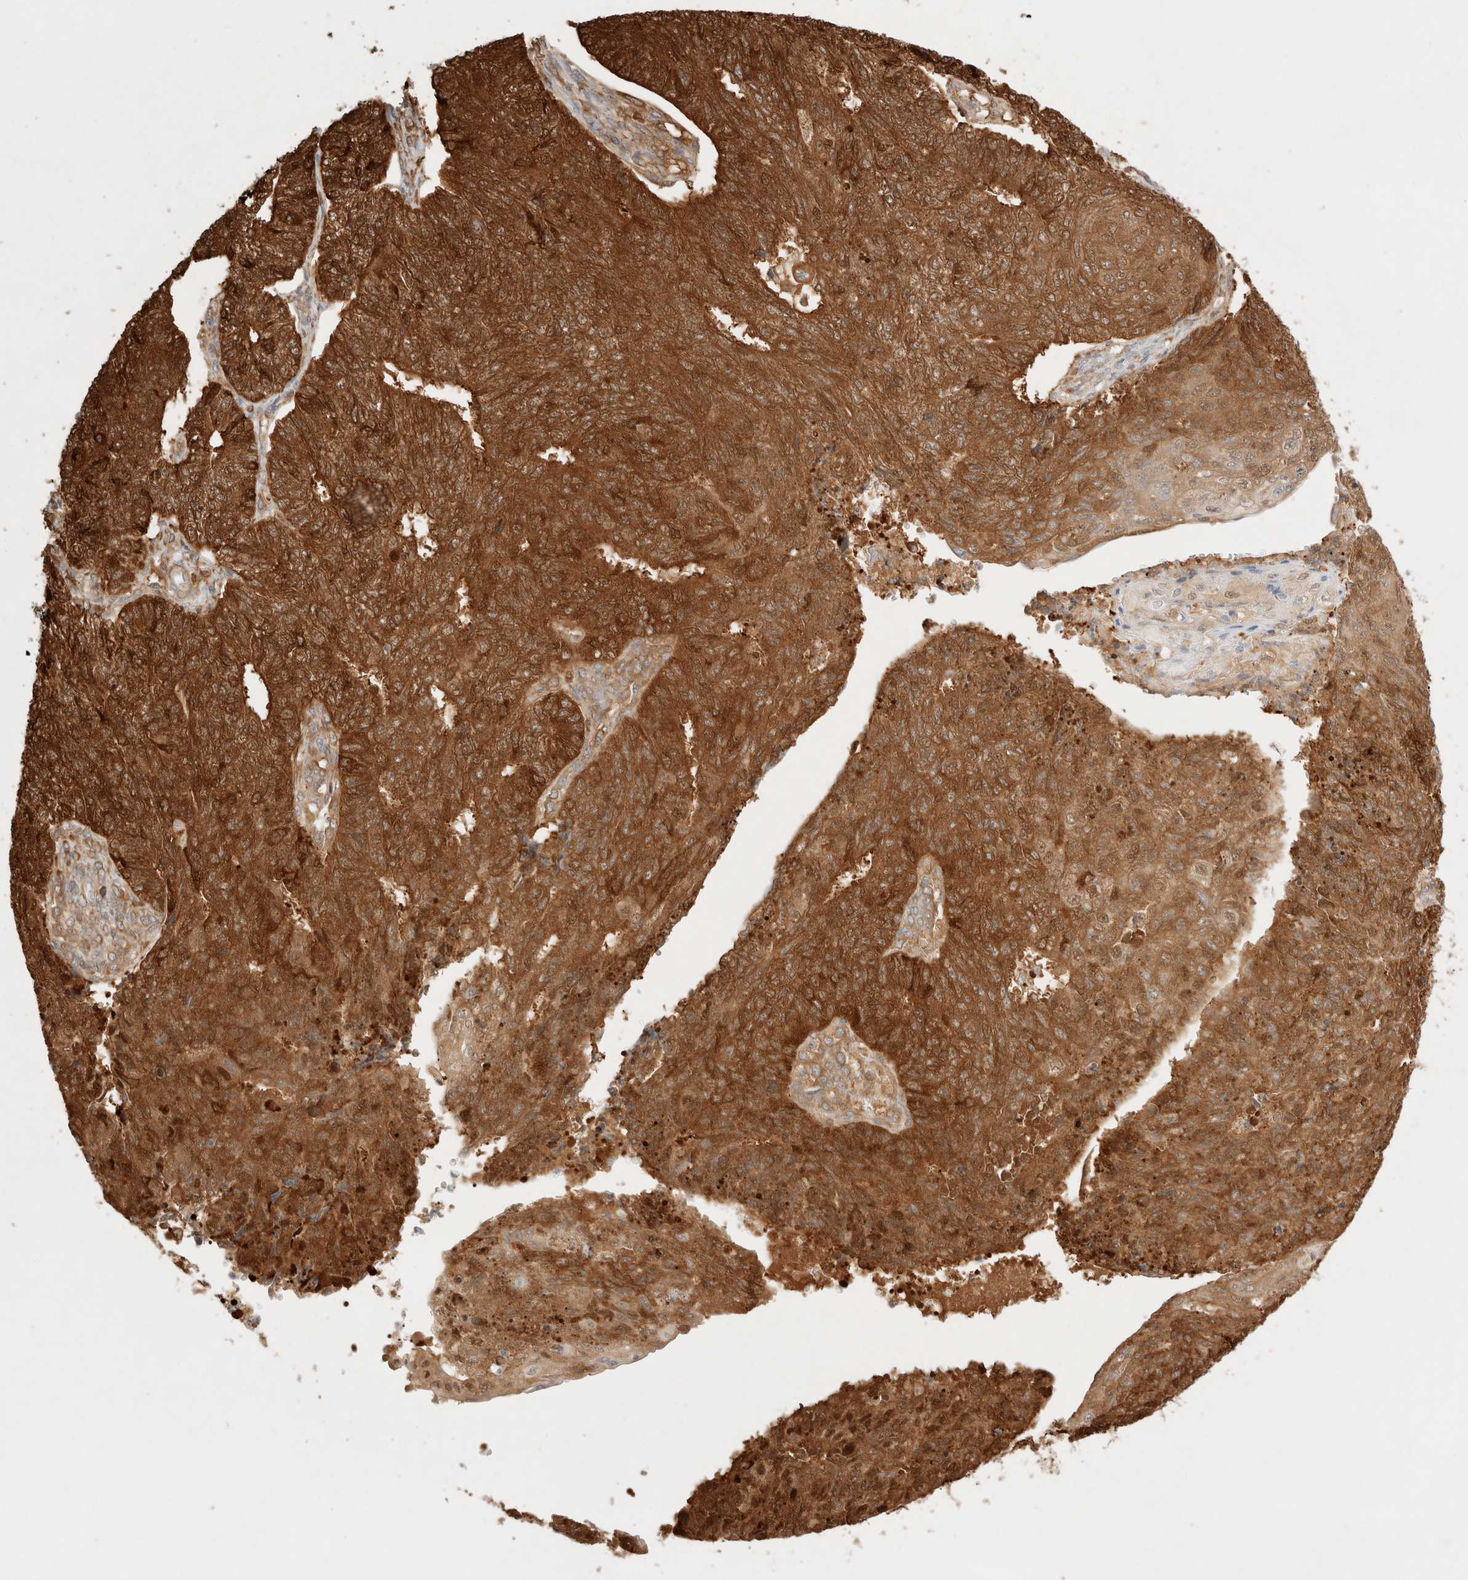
{"staining": {"intensity": "strong", "quantity": ">75%", "location": "cytoplasmic/membranous"}, "tissue": "endometrial cancer", "cell_type": "Tumor cells", "image_type": "cancer", "snomed": [{"axis": "morphology", "description": "Adenocarcinoma, NOS"}, {"axis": "topography", "description": "Endometrium"}], "caption": "Human endometrial cancer stained with a protein marker shows strong staining in tumor cells.", "gene": "STARD10", "patient": {"sex": "female", "age": 32}}